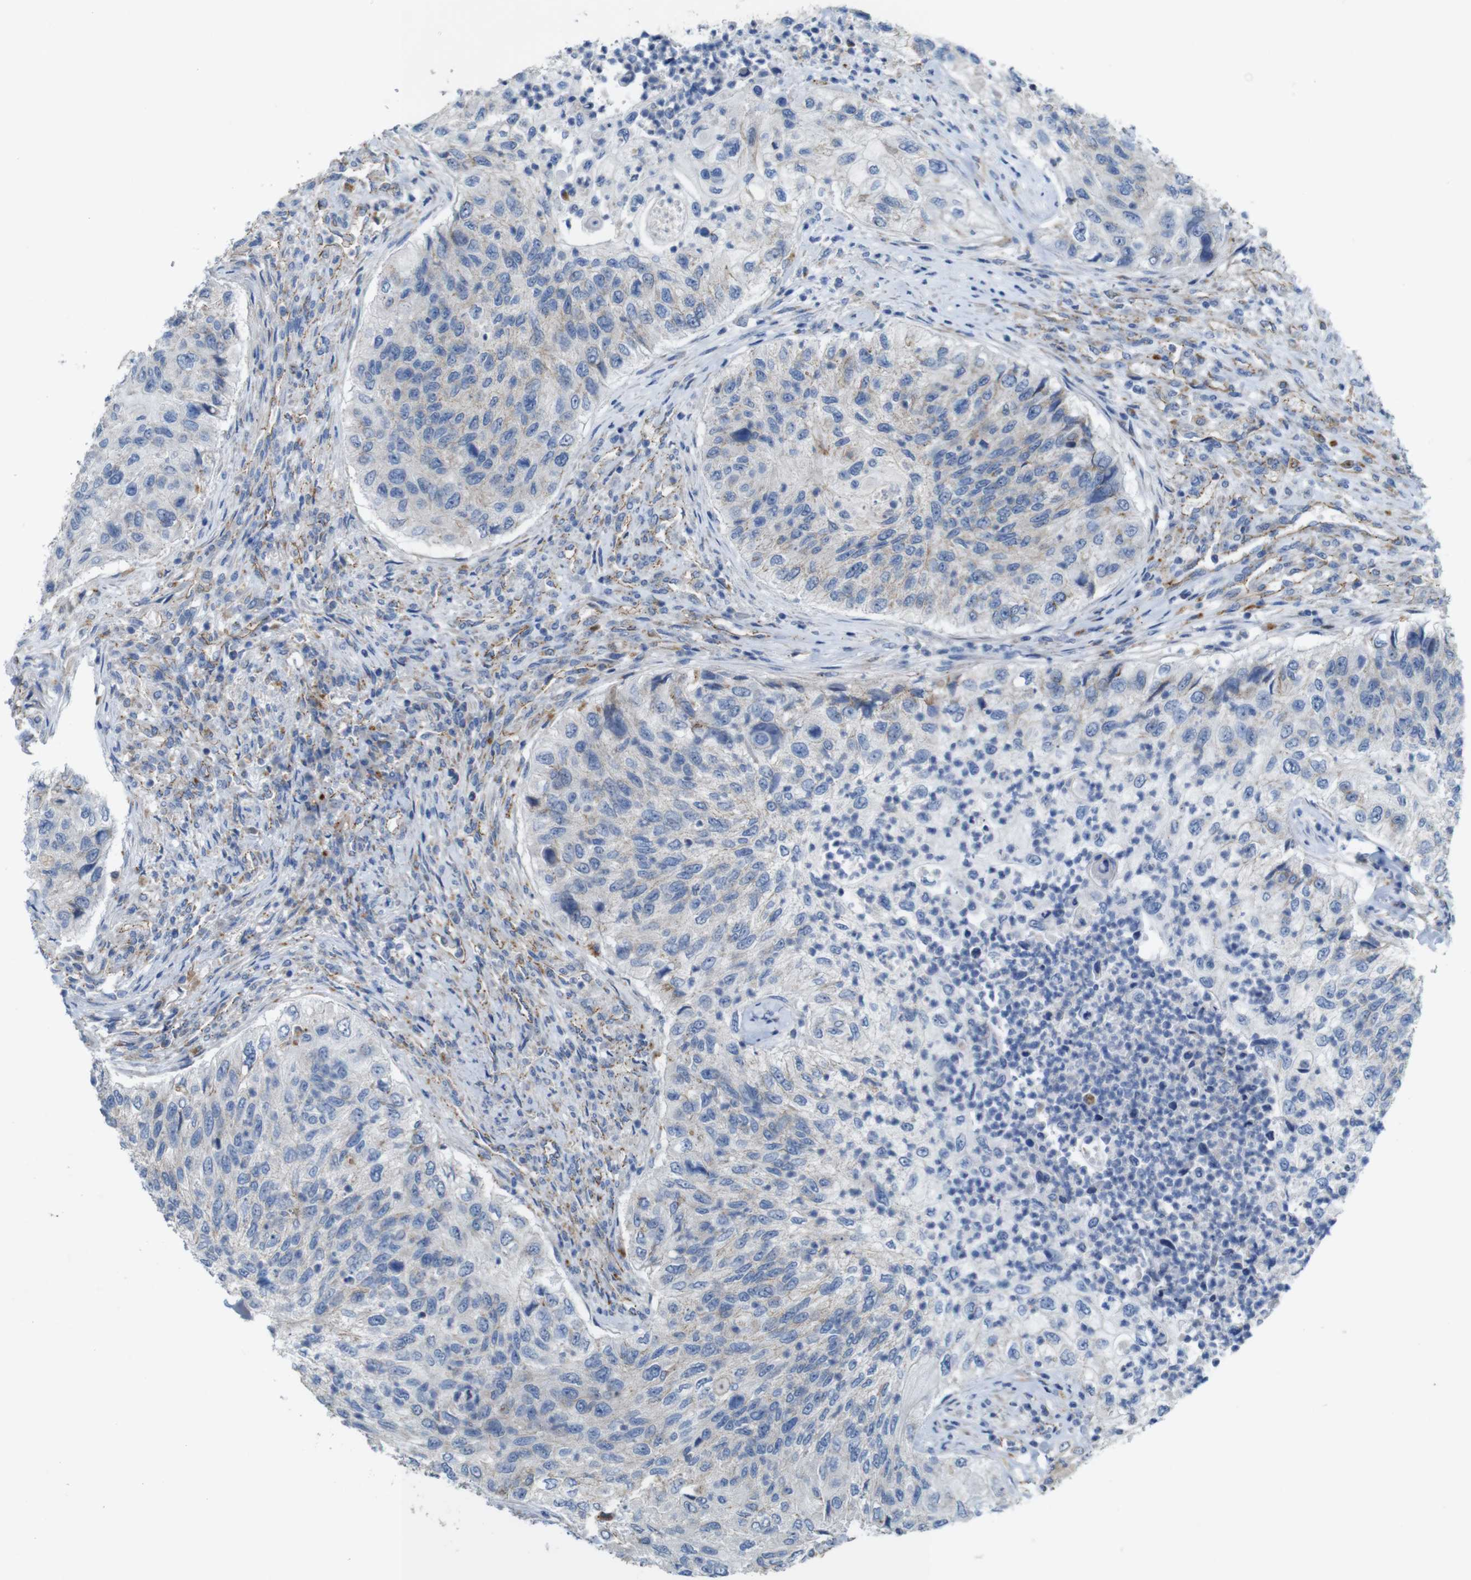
{"staining": {"intensity": "negative", "quantity": "none", "location": "none"}, "tissue": "urothelial cancer", "cell_type": "Tumor cells", "image_type": "cancer", "snomed": [{"axis": "morphology", "description": "Urothelial carcinoma, High grade"}, {"axis": "topography", "description": "Urinary bladder"}], "caption": "Immunohistochemistry micrograph of neoplastic tissue: human urothelial cancer stained with DAB displays no significant protein expression in tumor cells. (DAB (3,3'-diaminobenzidine) IHC with hematoxylin counter stain).", "gene": "NHLRC3", "patient": {"sex": "female", "age": 60}}